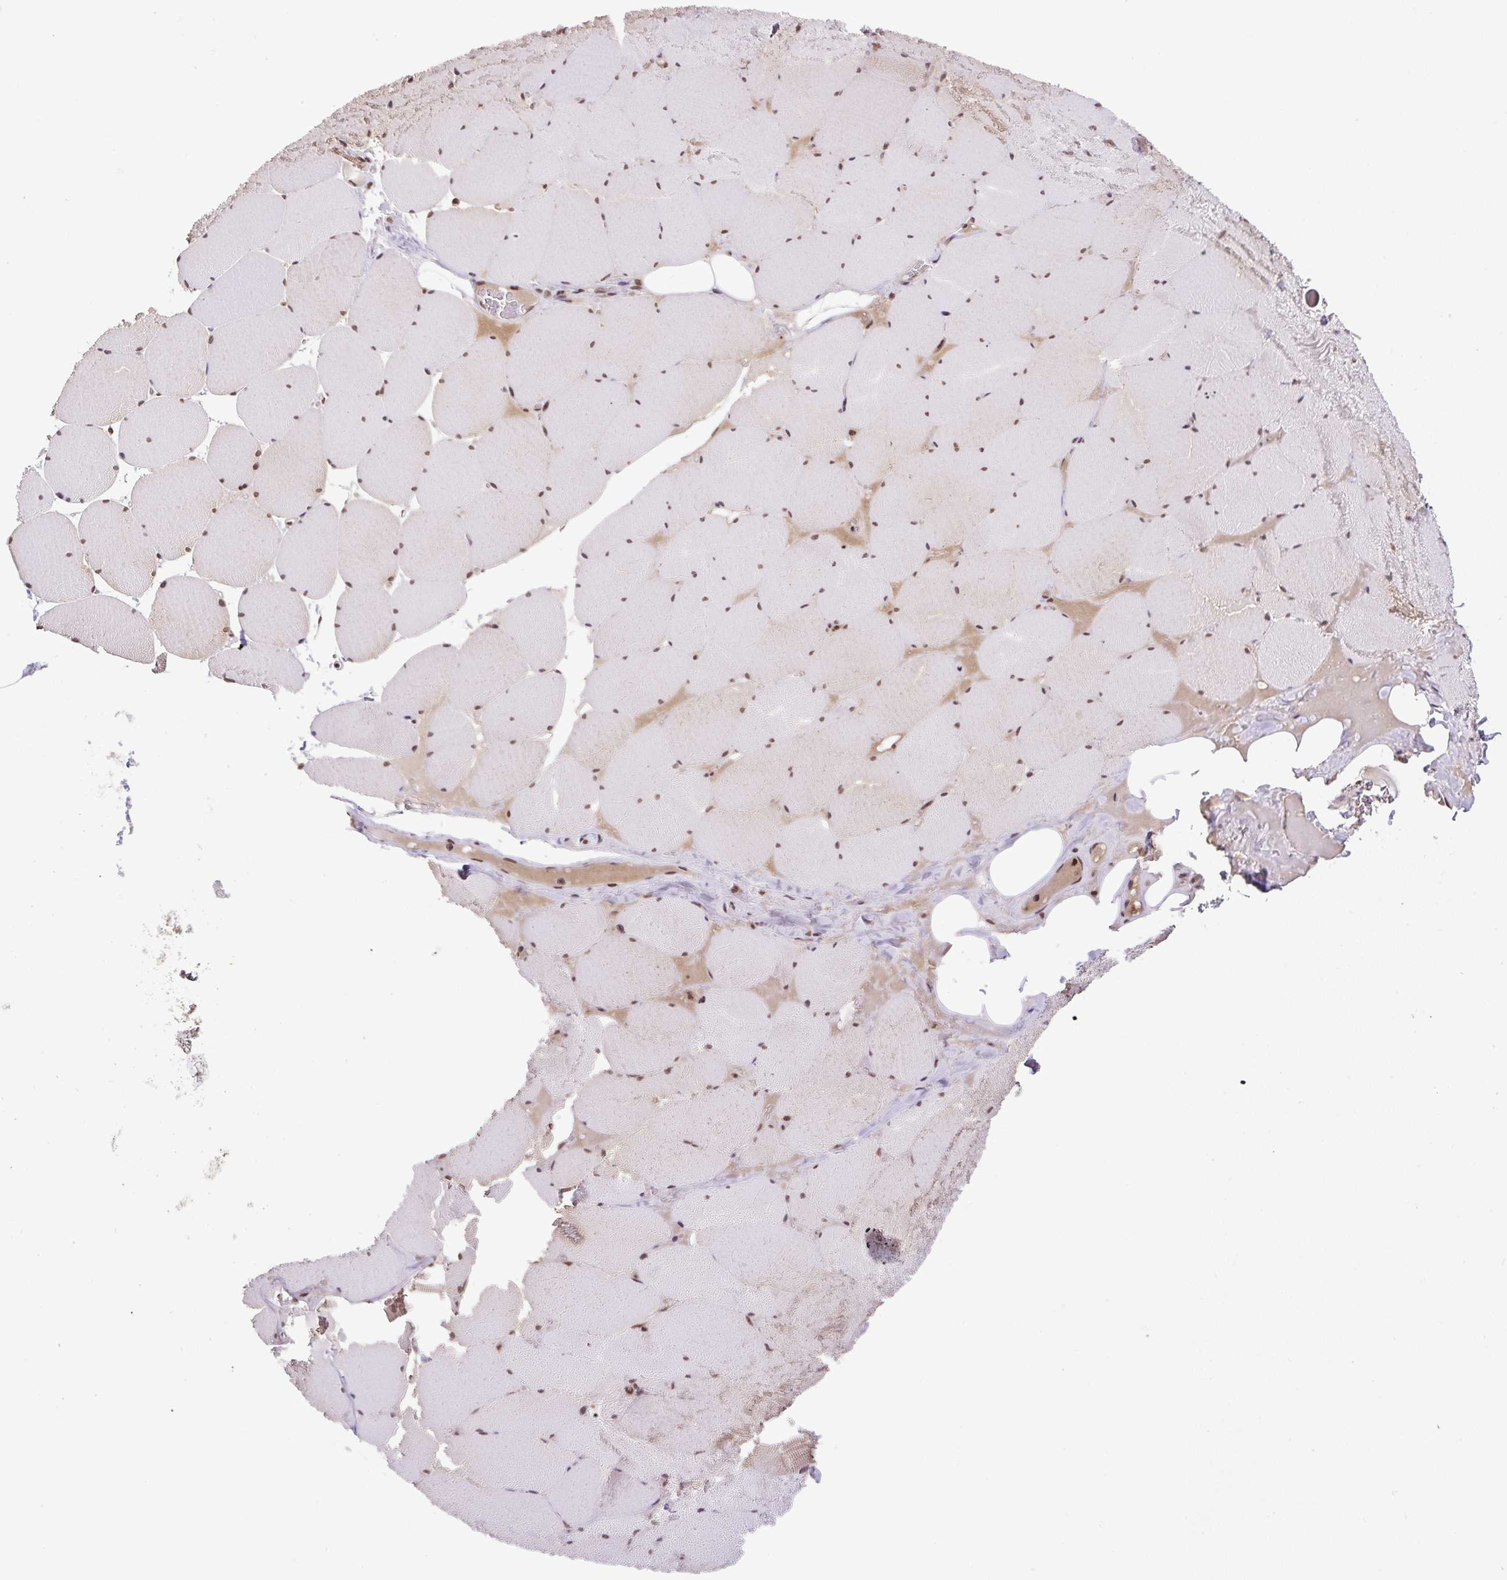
{"staining": {"intensity": "moderate", "quantity": "25%-75%", "location": "nuclear"}, "tissue": "skeletal muscle", "cell_type": "Myocytes", "image_type": "normal", "snomed": [{"axis": "morphology", "description": "Normal tissue, NOS"}, {"axis": "topography", "description": "Skeletal muscle"}, {"axis": "topography", "description": "Head-Neck"}], "caption": "The immunohistochemical stain highlights moderate nuclear staining in myocytes of unremarkable skeletal muscle.", "gene": "SGTA", "patient": {"sex": "male", "age": 66}}